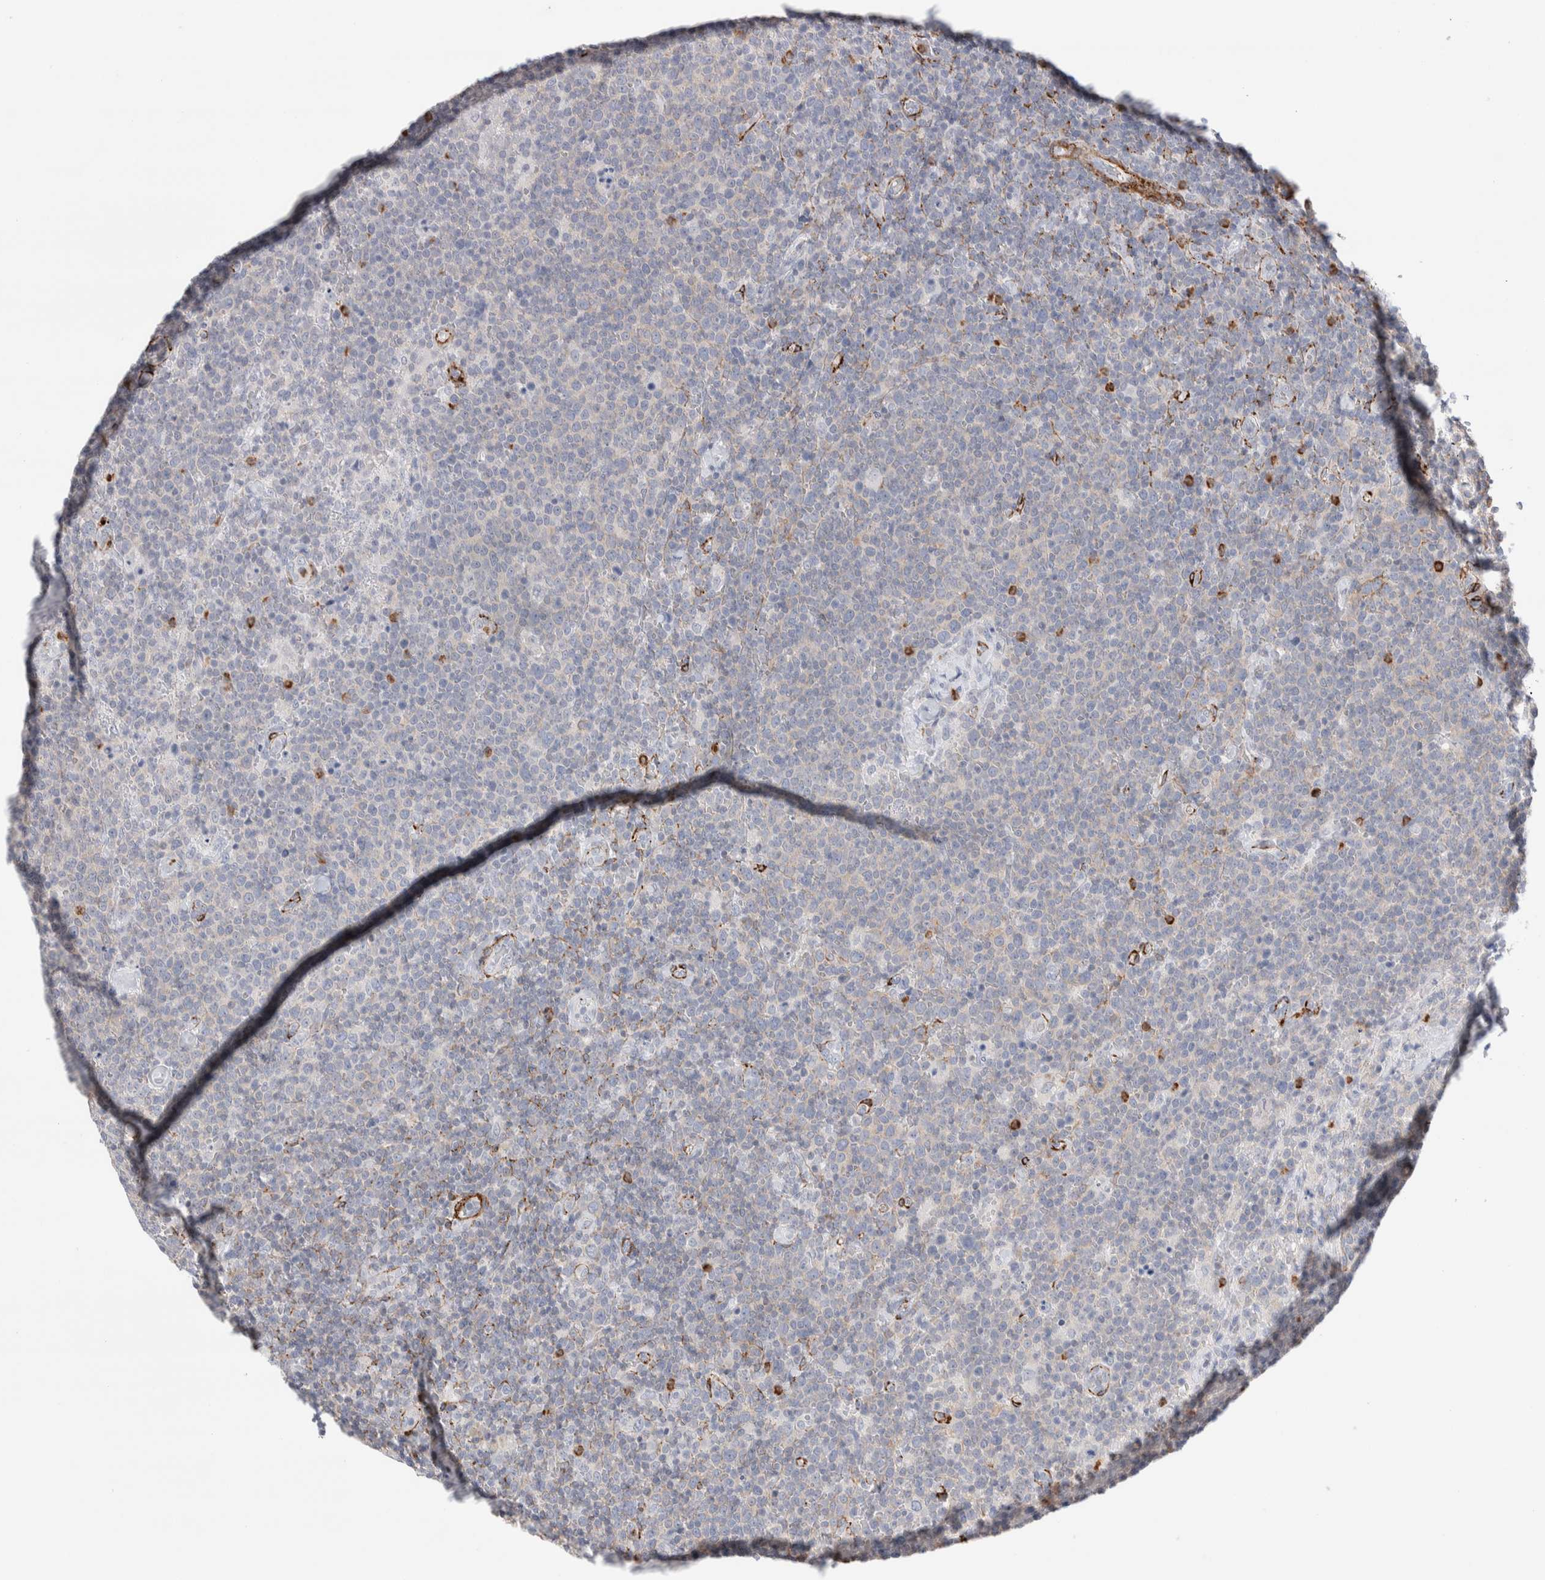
{"staining": {"intensity": "negative", "quantity": "none", "location": "none"}, "tissue": "lymphoma", "cell_type": "Tumor cells", "image_type": "cancer", "snomed": [{"axis": "morphology", "description": "Malignant lymphoma, non-Hodgkin's type, High grade"}, {"axis": "topography", "description": "Lymph node"}], "caption": "Lymphoma stained for a protein using immunohistochemistry shows no staining tumor cells.", "gene": "SEPTIN4", "patient": {"sex": "male", "age": 61}}